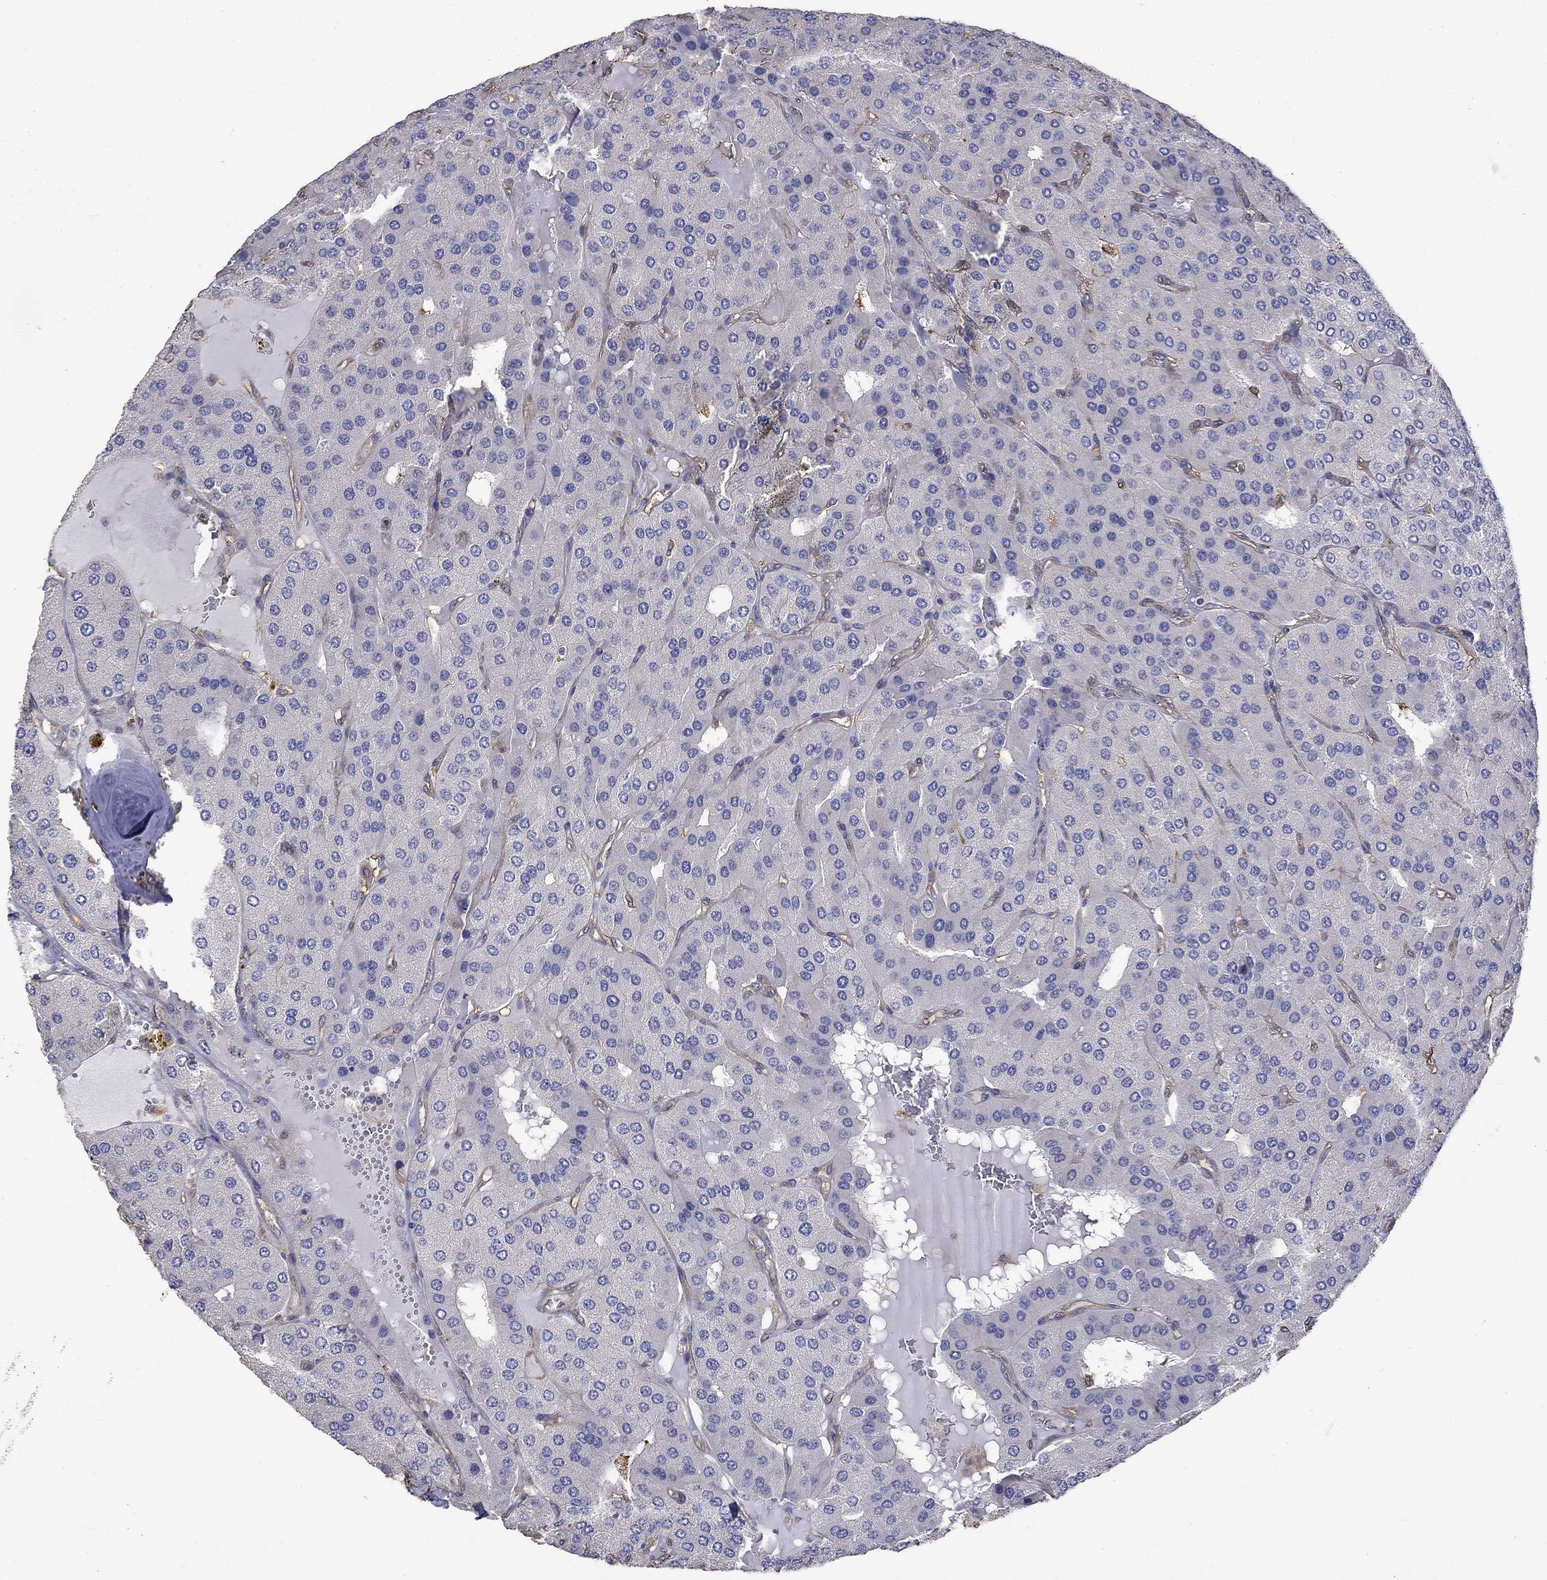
{"staining": {"intensity": "negative", "quantity": "none", "location": "none"}, "tissue": "parathyroid gland", "cell_type": "Glandular cells", "image_type": "normal", "snomed": [{"axis": "morphology", "description": "Normal tissue, NOS"}, {"axis": "morphology", "description": "Adenoma, NOS"}, {"axis": "topography", "description": "Parathyroid gland"}], "caption": "IHC histopathology image of benign human parathyroid gland stained for a protein (brown), which exhibits no staining in glandular cells.", "gene": "DPYSL2", "patient": {"sex": "female", "age": 86}}